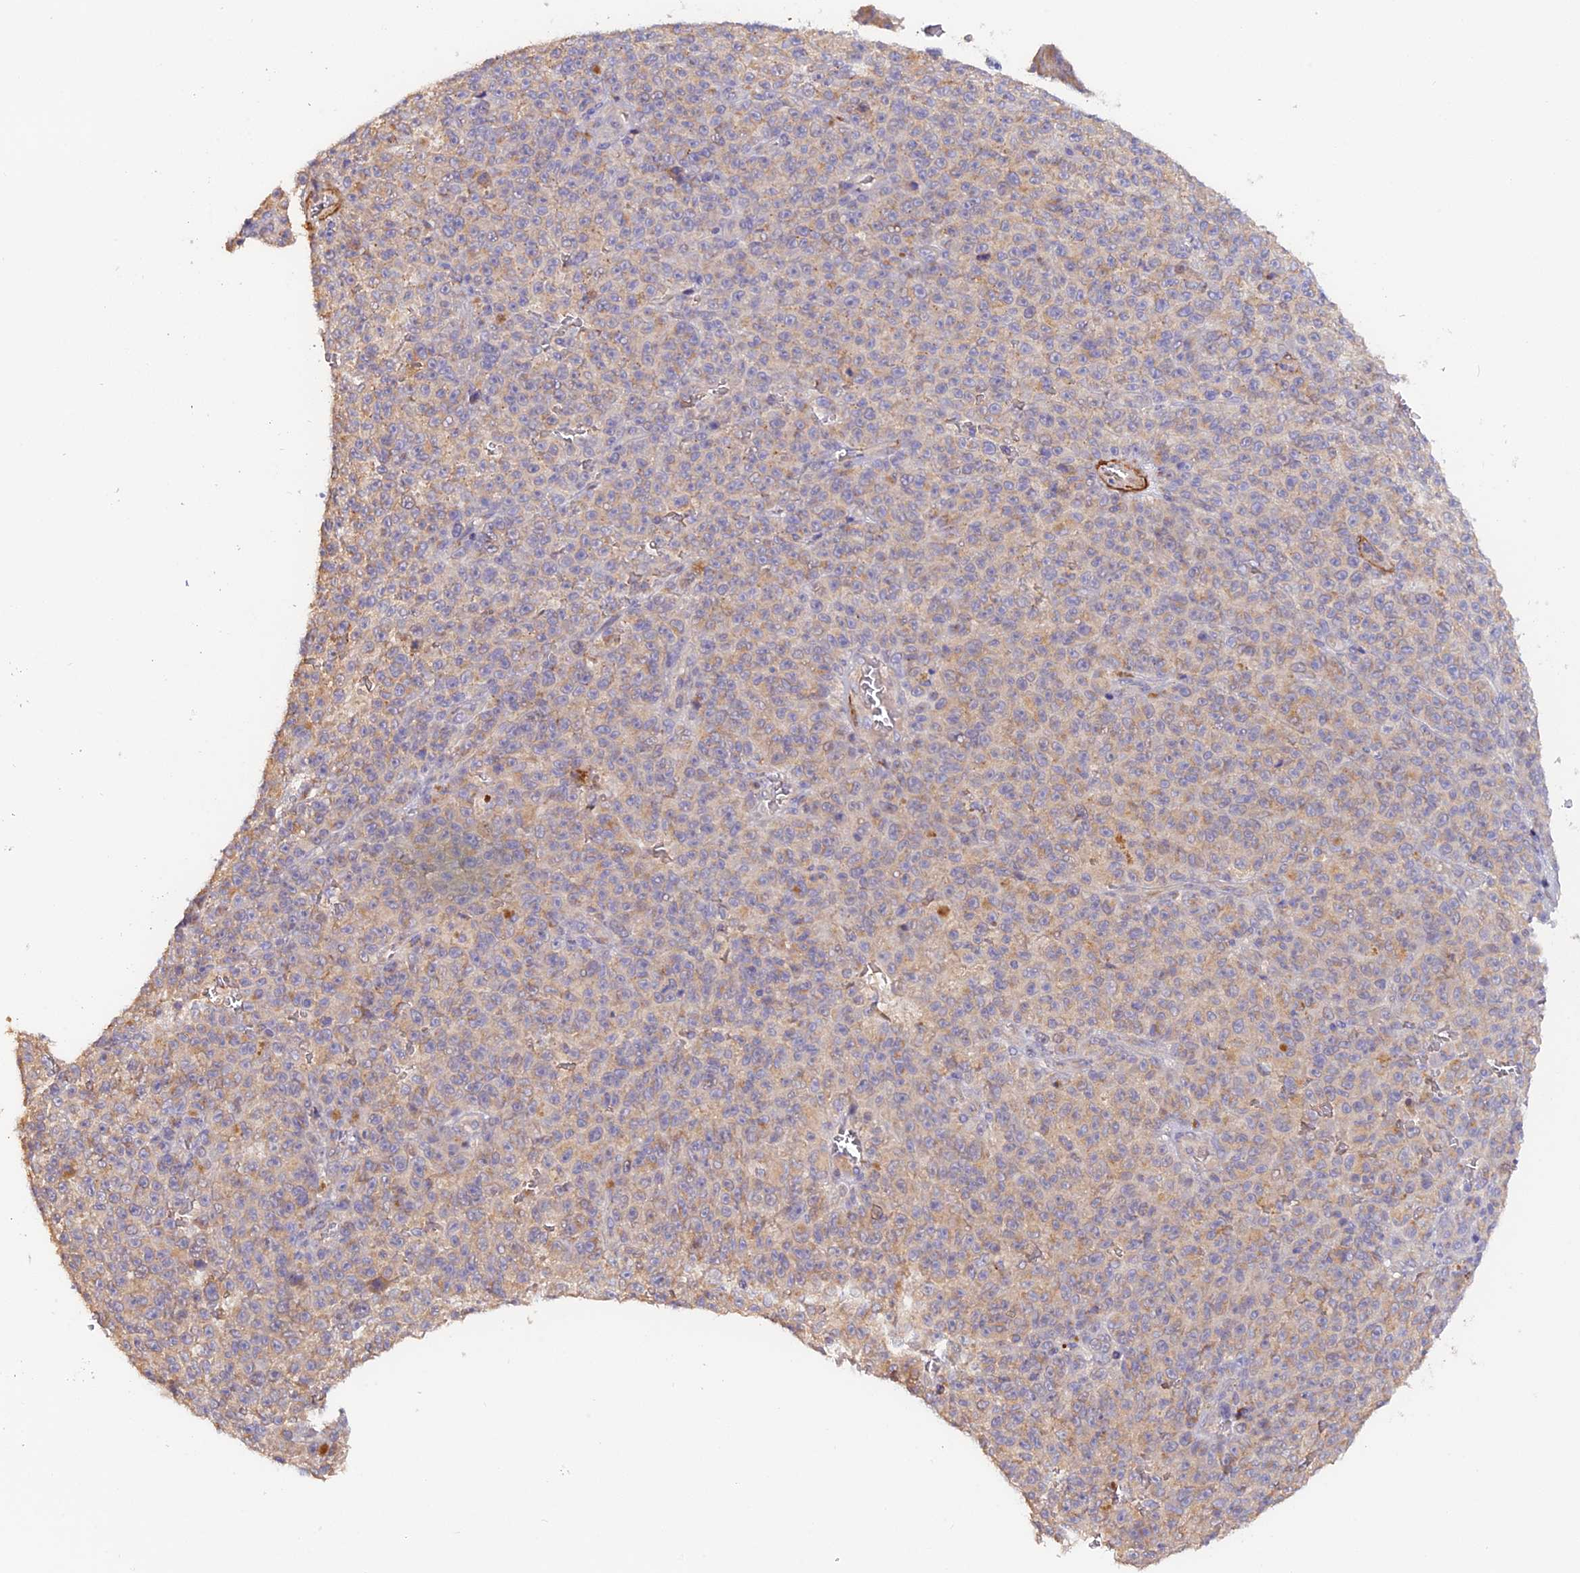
{"staining": {"intensity": "weak", "quantity": "25%-75%", "location": "cytoplasmic/membranous"}, "tissue": "melanoma", "cell_type": "Tumor cells", "image_type": "cancer", "snomed": [{"axis": "morphology", "description": "Malignant melanoma, NOS"}, {"axis": "topography", "description": "Skin"}], "caption": "Weak cytoplasmic/membranous expression for a protein is seen in approximately 25%-75% of tumor cells of malignant melanoma using immunohistochemistry.", "gene": "TANGO6", "patient": {"sex": "female", "age": 82}}